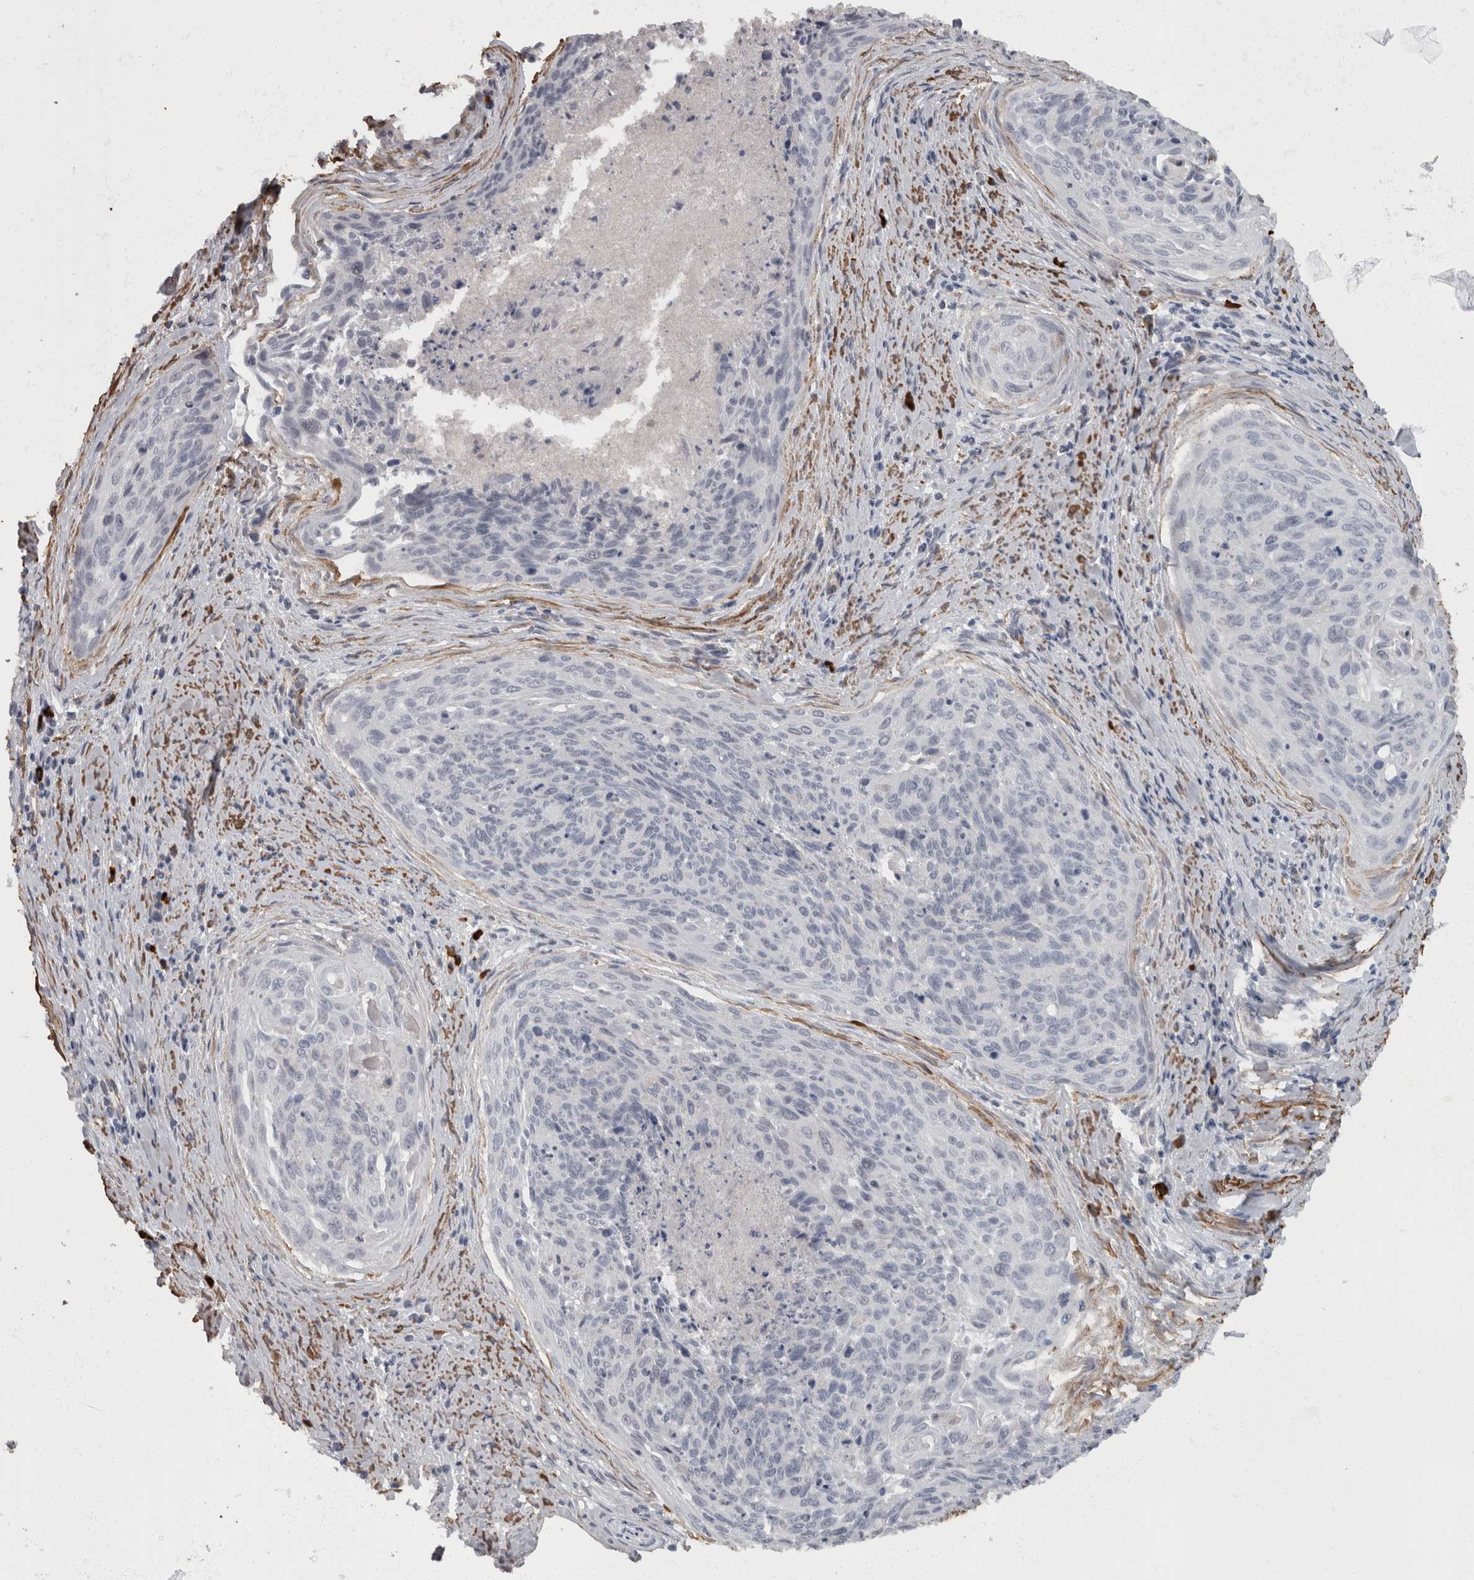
{"staining": {"intensity": "negative", "quantity": "none", "location": "none"}, "tissue": "cervical cancer", "cell_type": "Tumor cells", "image_type": "cancer", "snomed": [{"axis": "morphology", "description": "Squamous cell carcinoma, NOS"}, {"axis": "topography", "description": "Cervix"}], "caption": "IHC of cervical cancer reveals no staining in tumor cells. (Stains: DAB immunohistochemistry (IHC) with hematoxylin counter stain, Microscopy: brightfield microscopy at high magnification).", "gene": "MASTL", "patient": {"sex": "female", "age": 55}}